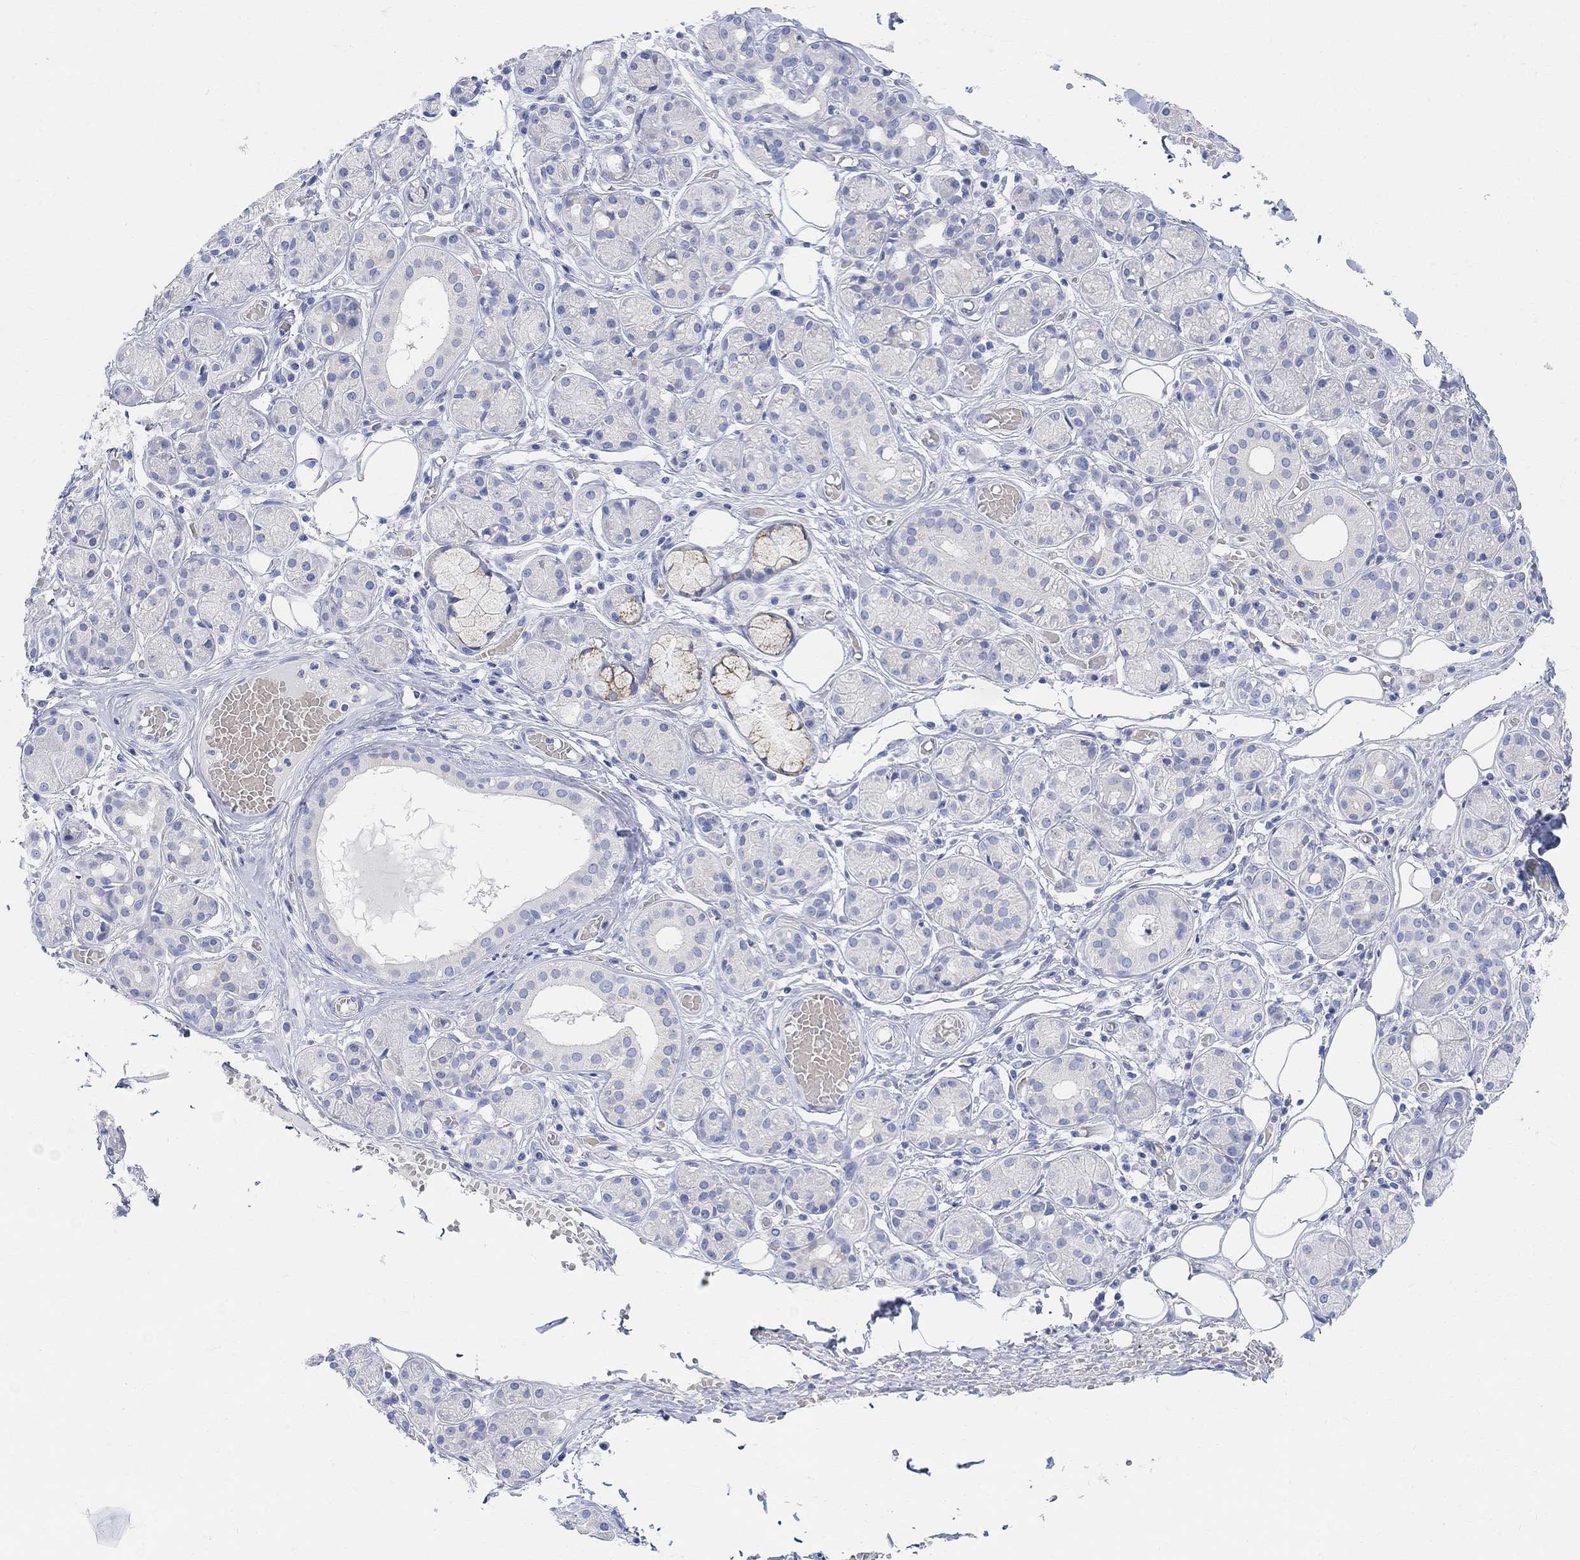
{"staining": {"intensity": "negative", "quantity": "none", "location": "none"}, "tissue": "salivary gland", "cell_type": "Glandular cells", "image_type": "normal", "snomed": [{"axis": "morphology", "description": "Normal tissue, NOS"}, {"axis": "topography", "description": "Salivary gland"}, {"axis": "topography", "description": "Peripheral nerve tissue"}], "caption": "Immunohistochemistry histopathology image of normal human salivary gland stained for a protein (brown), which shows no staining in glandular cells.", "gene": "RETNLB", "patient": {"sex": "male", "age": 71}}